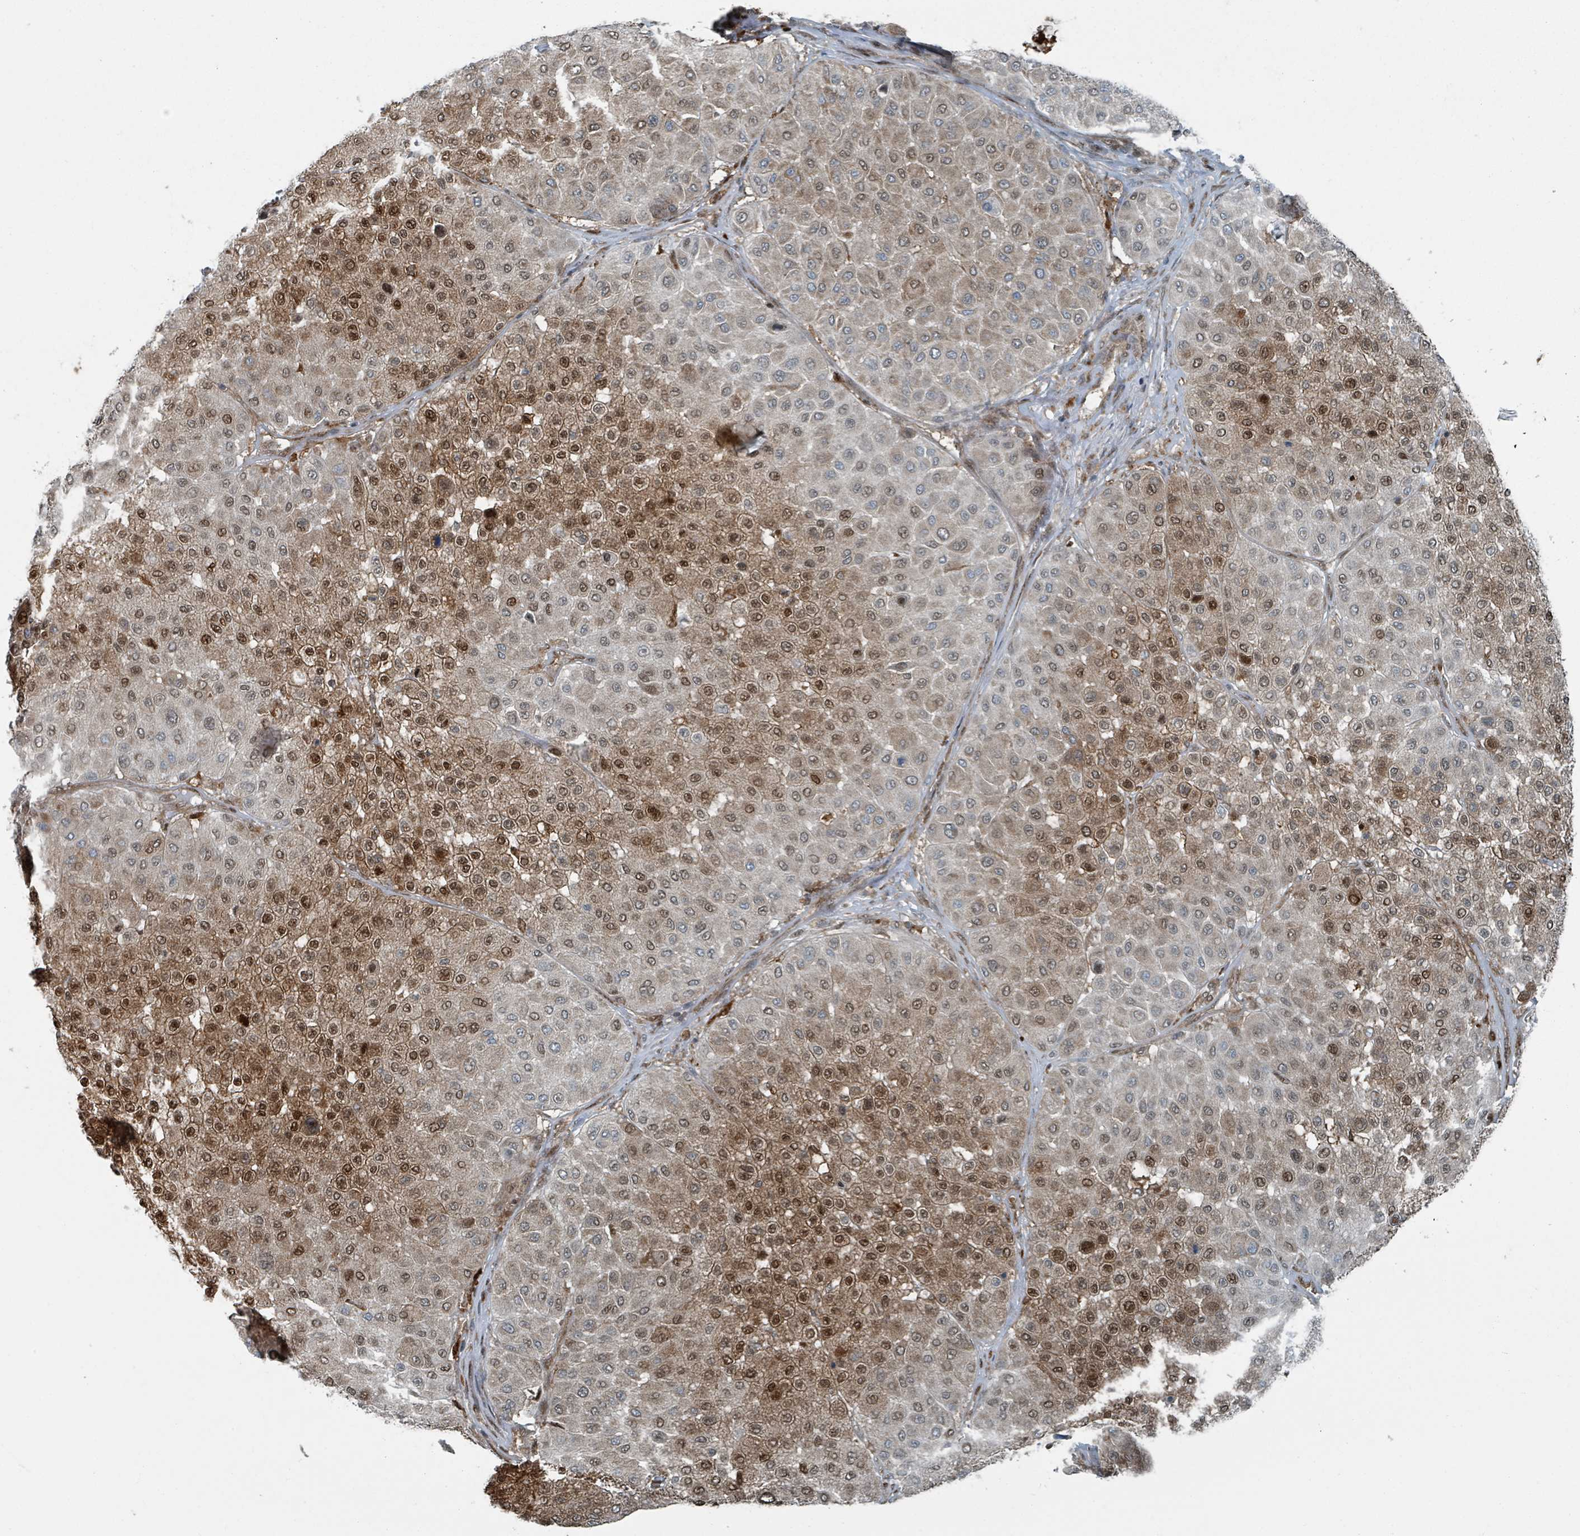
{"staining": {"intensity": "moderate", "quantity": "25%-75%", "location": "cytoplasmic/membranous,nuclear"}, "tissue": "melanoma", "cell_type": "Tumor cells", "image_type": "cancer", "snomed": [{"axis": "morphology", "description": "Malignant melanoma, Metastatic site"}, {"axis": "topography", "description": "Smooth muscle"}], "caption": "Protein staining of melanoma tissue exhibits moderate cytoplasmic/membranous and nuclear positivity in approximately 25%-75% of tumor cells. Ihc stains the protein of interest in brown and the nuclei are stained blue.", "gene": "RHPN2", "patient": {"sex": "male", "age": 41}}